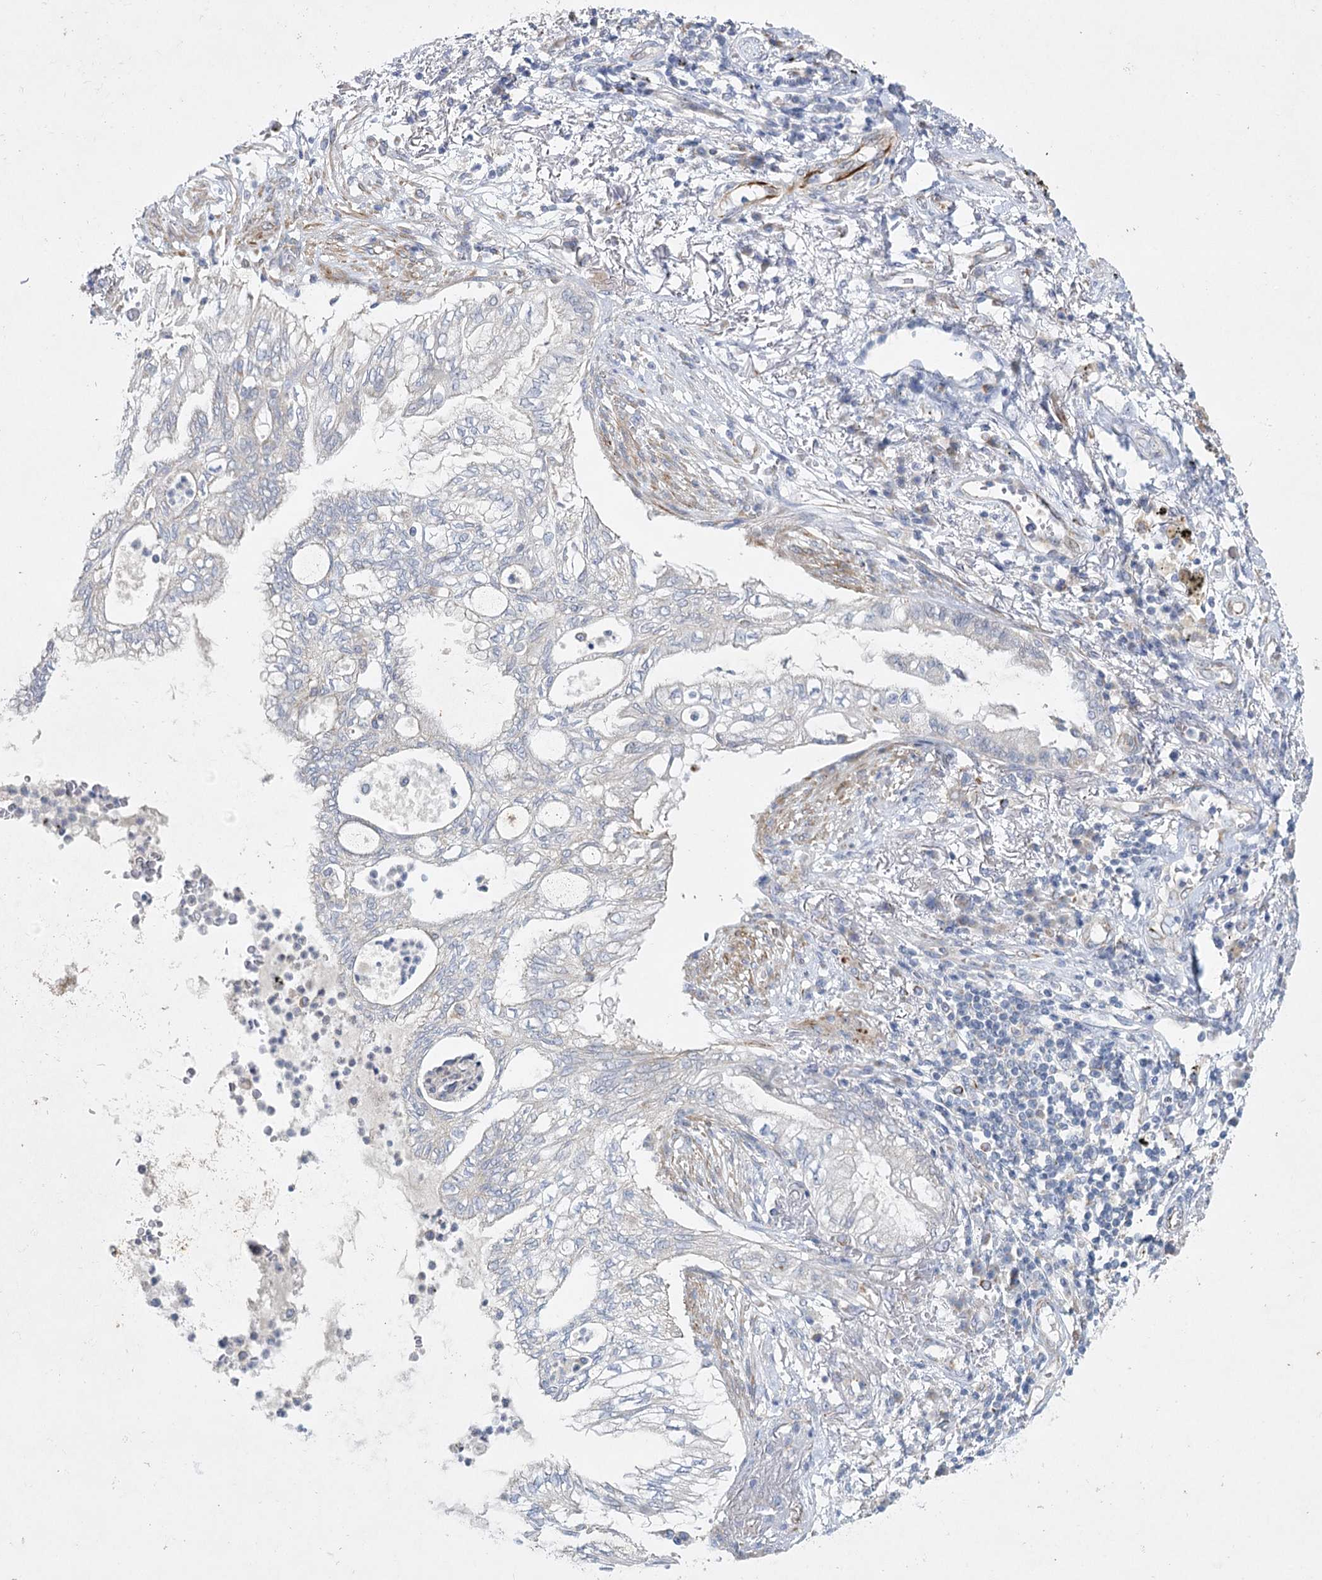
{"staining": {"intensity": "negative", "quantity": "none", "location": "none"}, "tissue": "lung cancer", "cell_type": "Tumor cells", "image_type": "cancer", "snomed": [{"axis": "morphology", "description": "Adenocarcinoma, NOS"}, {"axis": "topography", "description": "Lung"}], "caption": "Immunohistochemistry histopathology image of human adenocarcinoma (lung) stained for a protein (brown), which exhibits no expression in tumor cells.", "gene": "DHTKD1", "patient": {"sex": "female", "age": 70}}